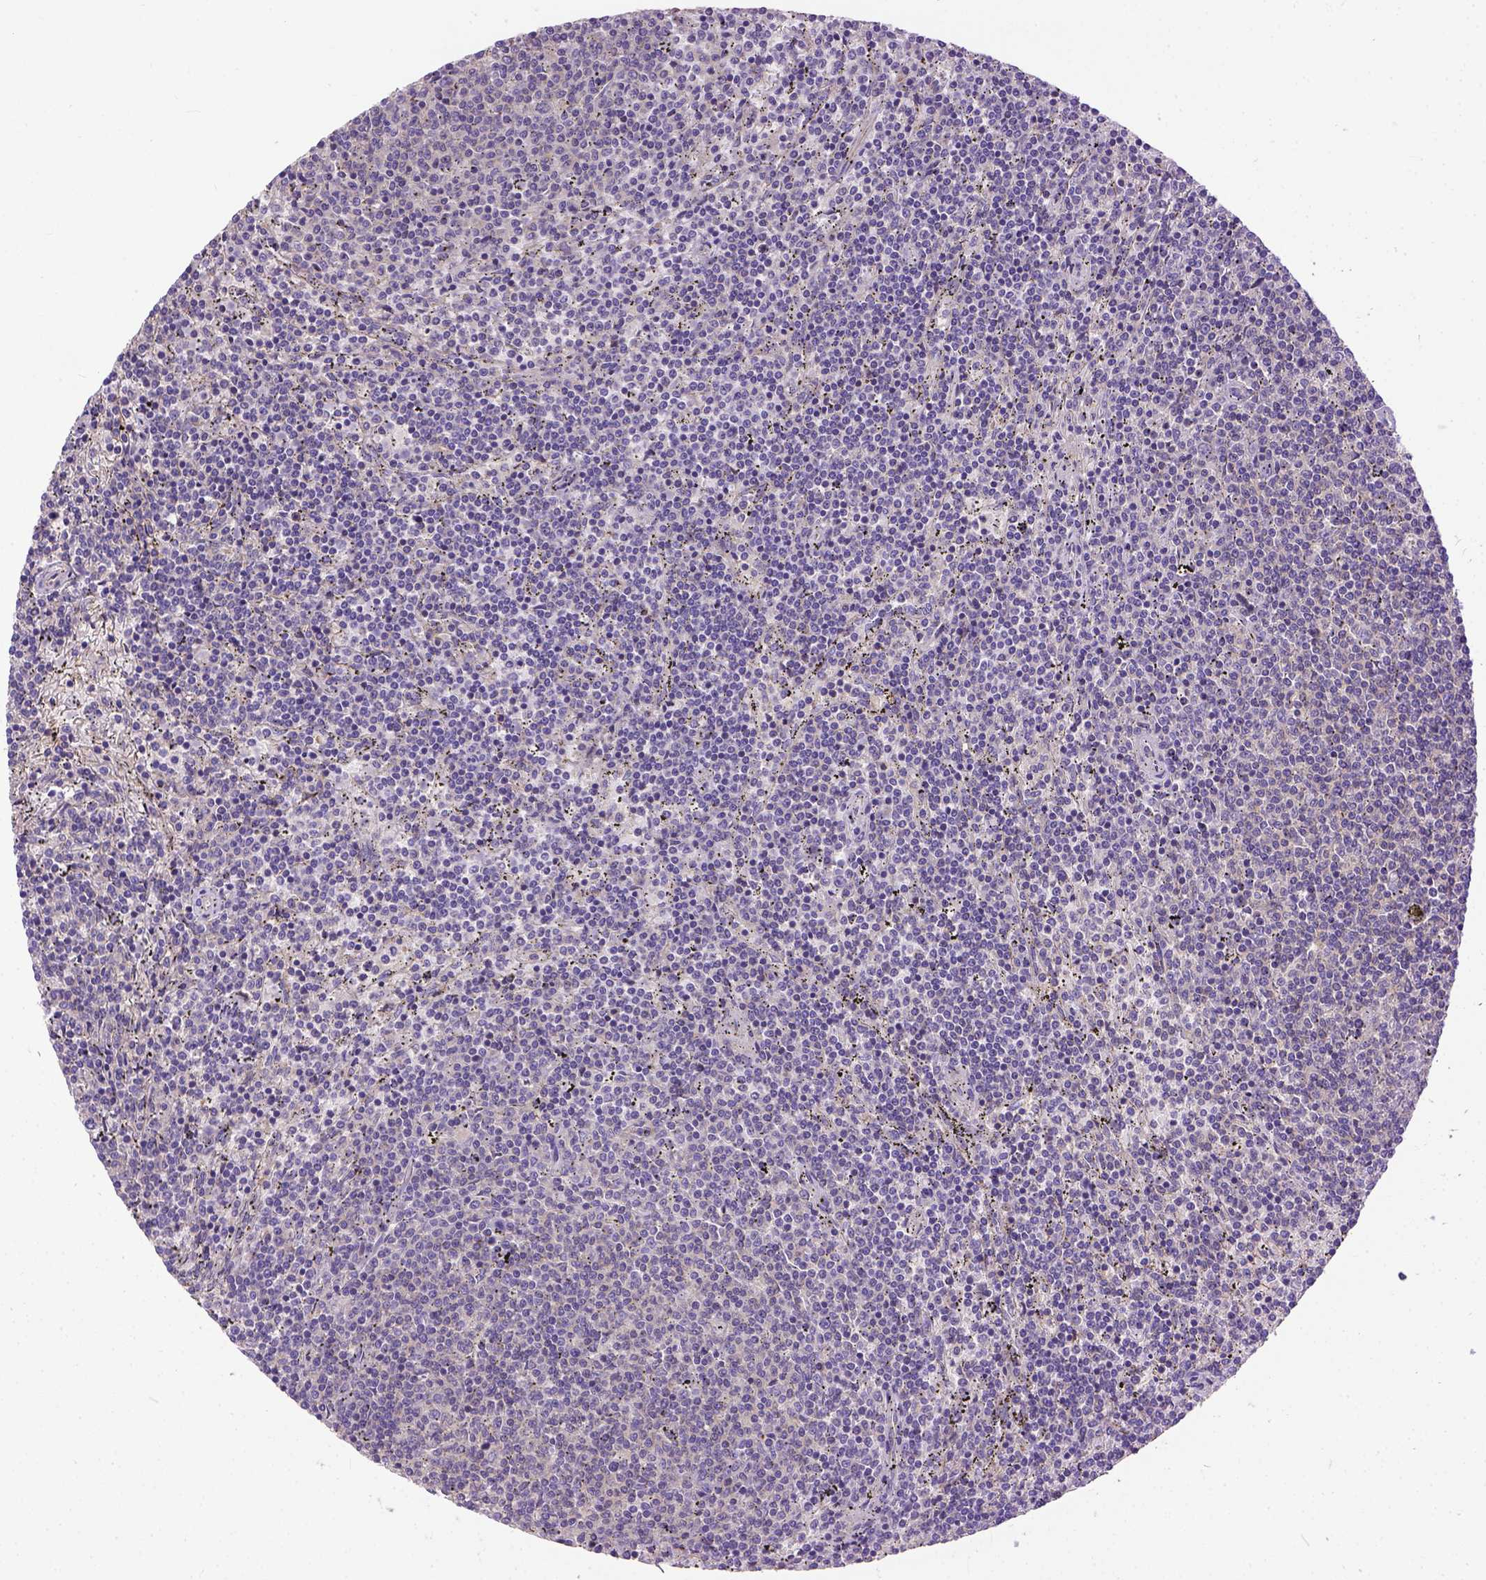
{"staining": {"intensity": "negative", "quantity": "none", "location": "none"}, "tissue": "lymphoma", "cell_type": "Tumor cells", "image_type": "cancer", "snomed": [{"axis": "morphology", "description": "Malignant lymphoma, non-Hodgkin's type, Low grade"}, {"axis": "topography", "description": "Spleen"}], "caption": "Tumor cells are negative for brown protein staining in malignant lymphoma, non-Hodgkin's type (low-grade).", "gene": "BANF2", "patient": {"sex": "female", "age": 50}}